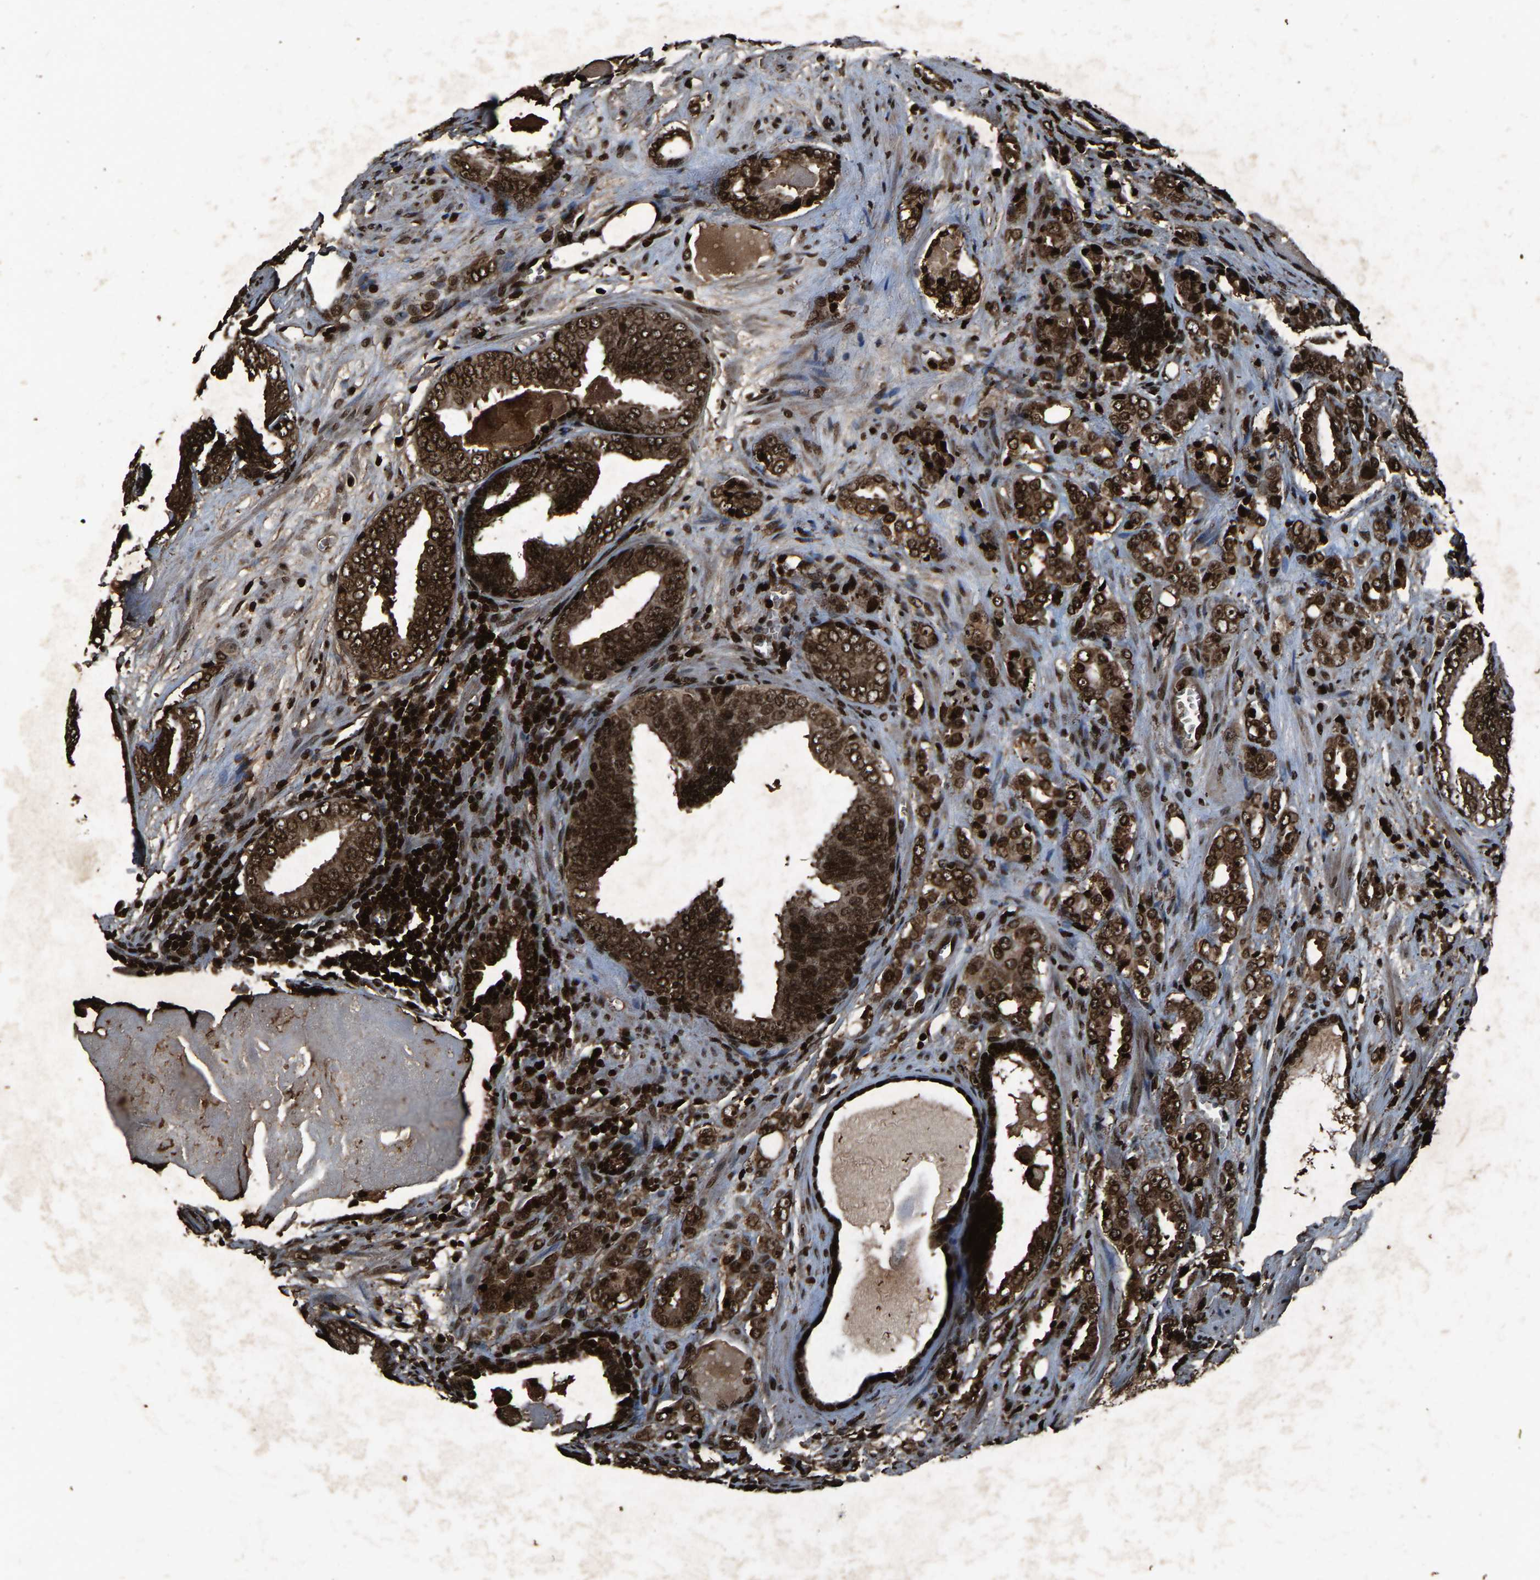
{"staining": {"intensity": "strong", "quantity": ">75%", "location": "cytoplasmic/membranous,nuclear"}, "tissue": "prostate cancer", "cell_type": "Tumor cells", "image_type": "cancer", "snomed": [{"axis": "morphology", "description": "Adenocarcinoma, Medium grade"}, {"axis": "topography", "description": "Prostate"}], "caption": "Human adenocarcinoma (medium-grade) (prostate) stained with a brown dye exhibits strong cytoplasmic/membranous and nuclear positive expression in approximately >75% of tumor cells.", "gene": "H4C1", "patient": {"sex": "male", "age": 79}}